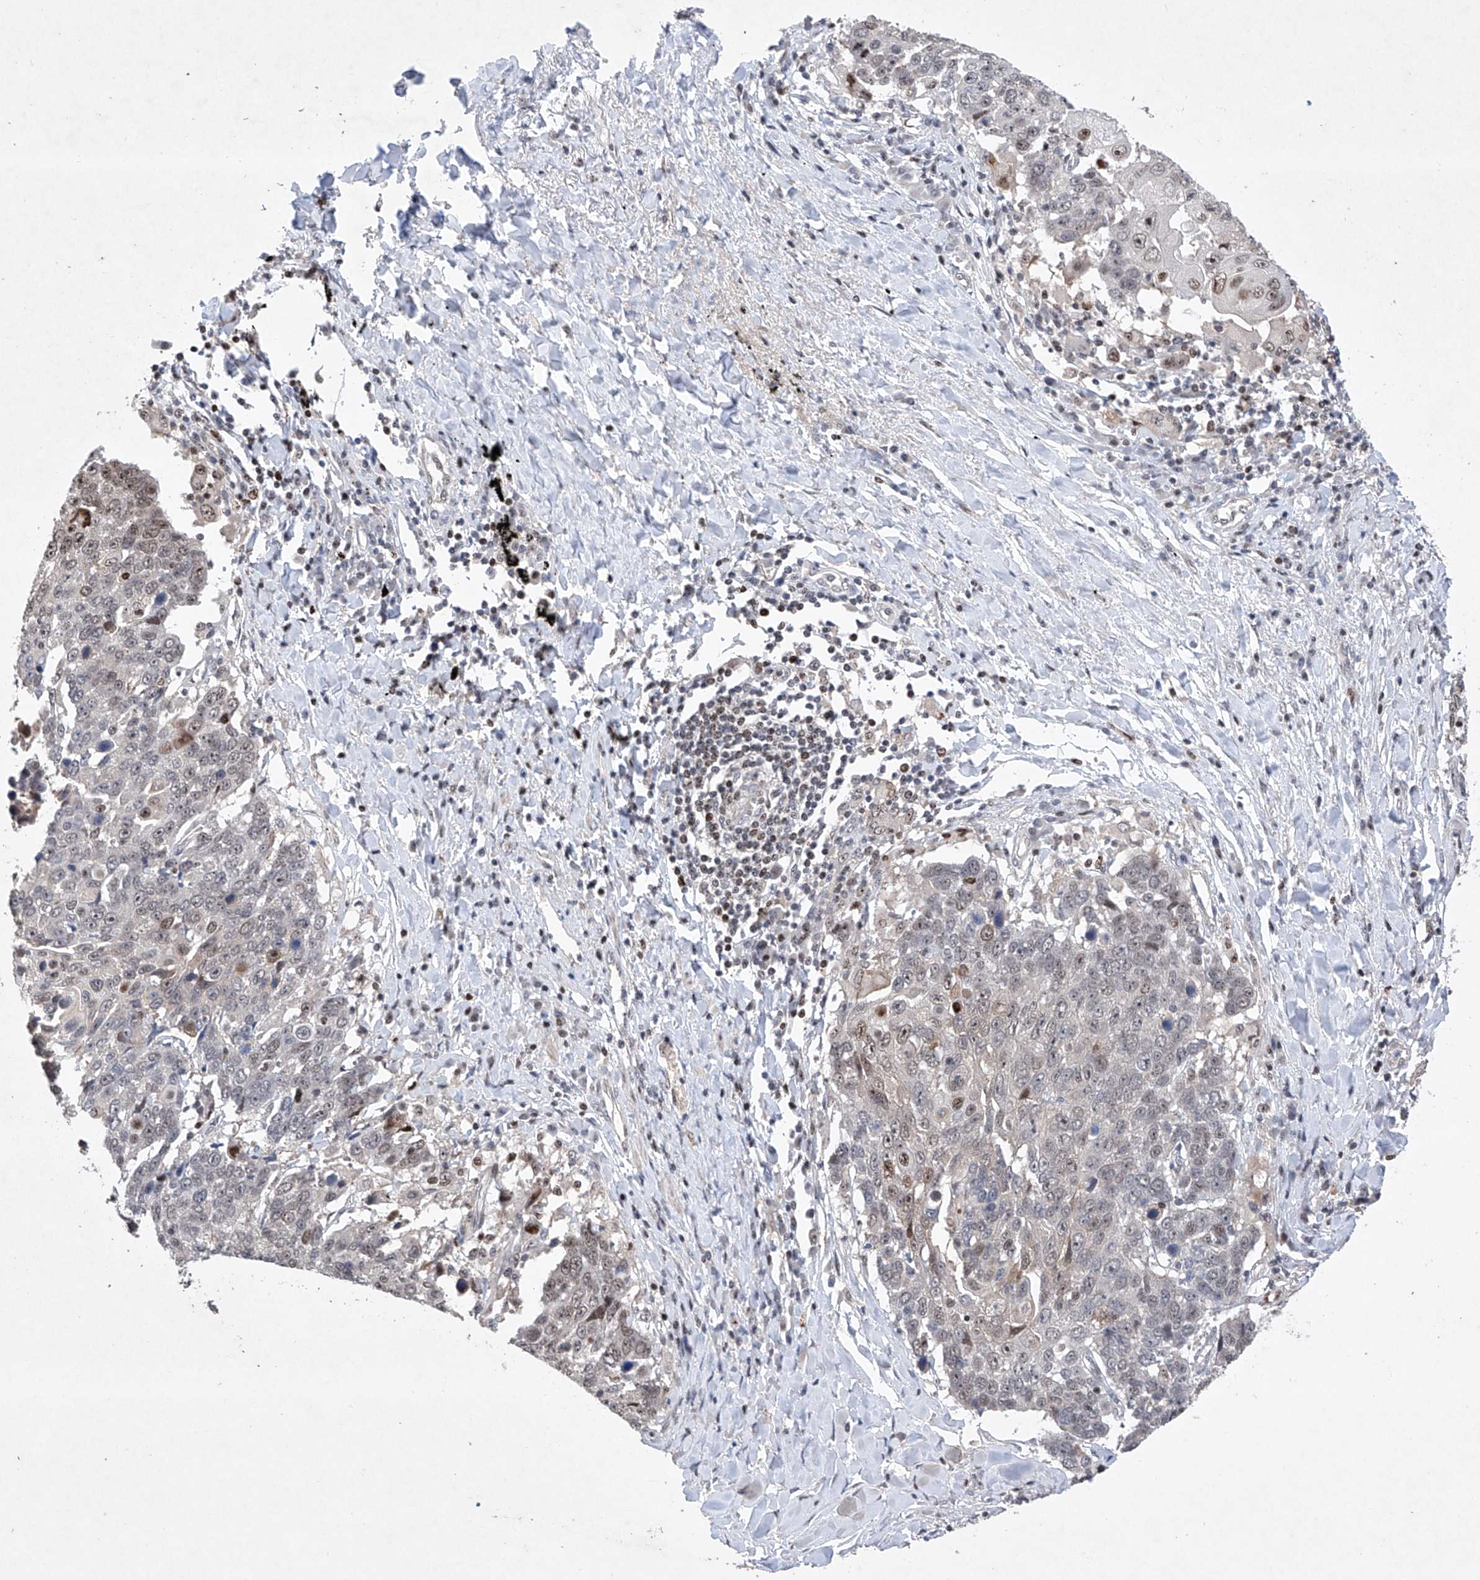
{"staining": {"intensity": "weak", "quantity": "<25%", "location": "nuclear"}, "tissue": "lung cancer", "cell_type": "Tumor cells", "image_type": "cancer", "snomed": [{"axis": "morphology", "description": "Squamous cell carcinoma, NOS"}, {"axis": "topography", "description": "Lung"}], "caption": "High magnification brightfield microscopy of lung cancer (squamous cell carcinoma) stained with DAB (3,3'-diaminobenzidine) (brown) and counterstained with hematoxylin (blue): tumor cells show no significant expression. (Brightfield microscopy of DAB IHC at high magnification).", "gene": "AFG1L", "patient": {"sex": "male", "age": 66}}